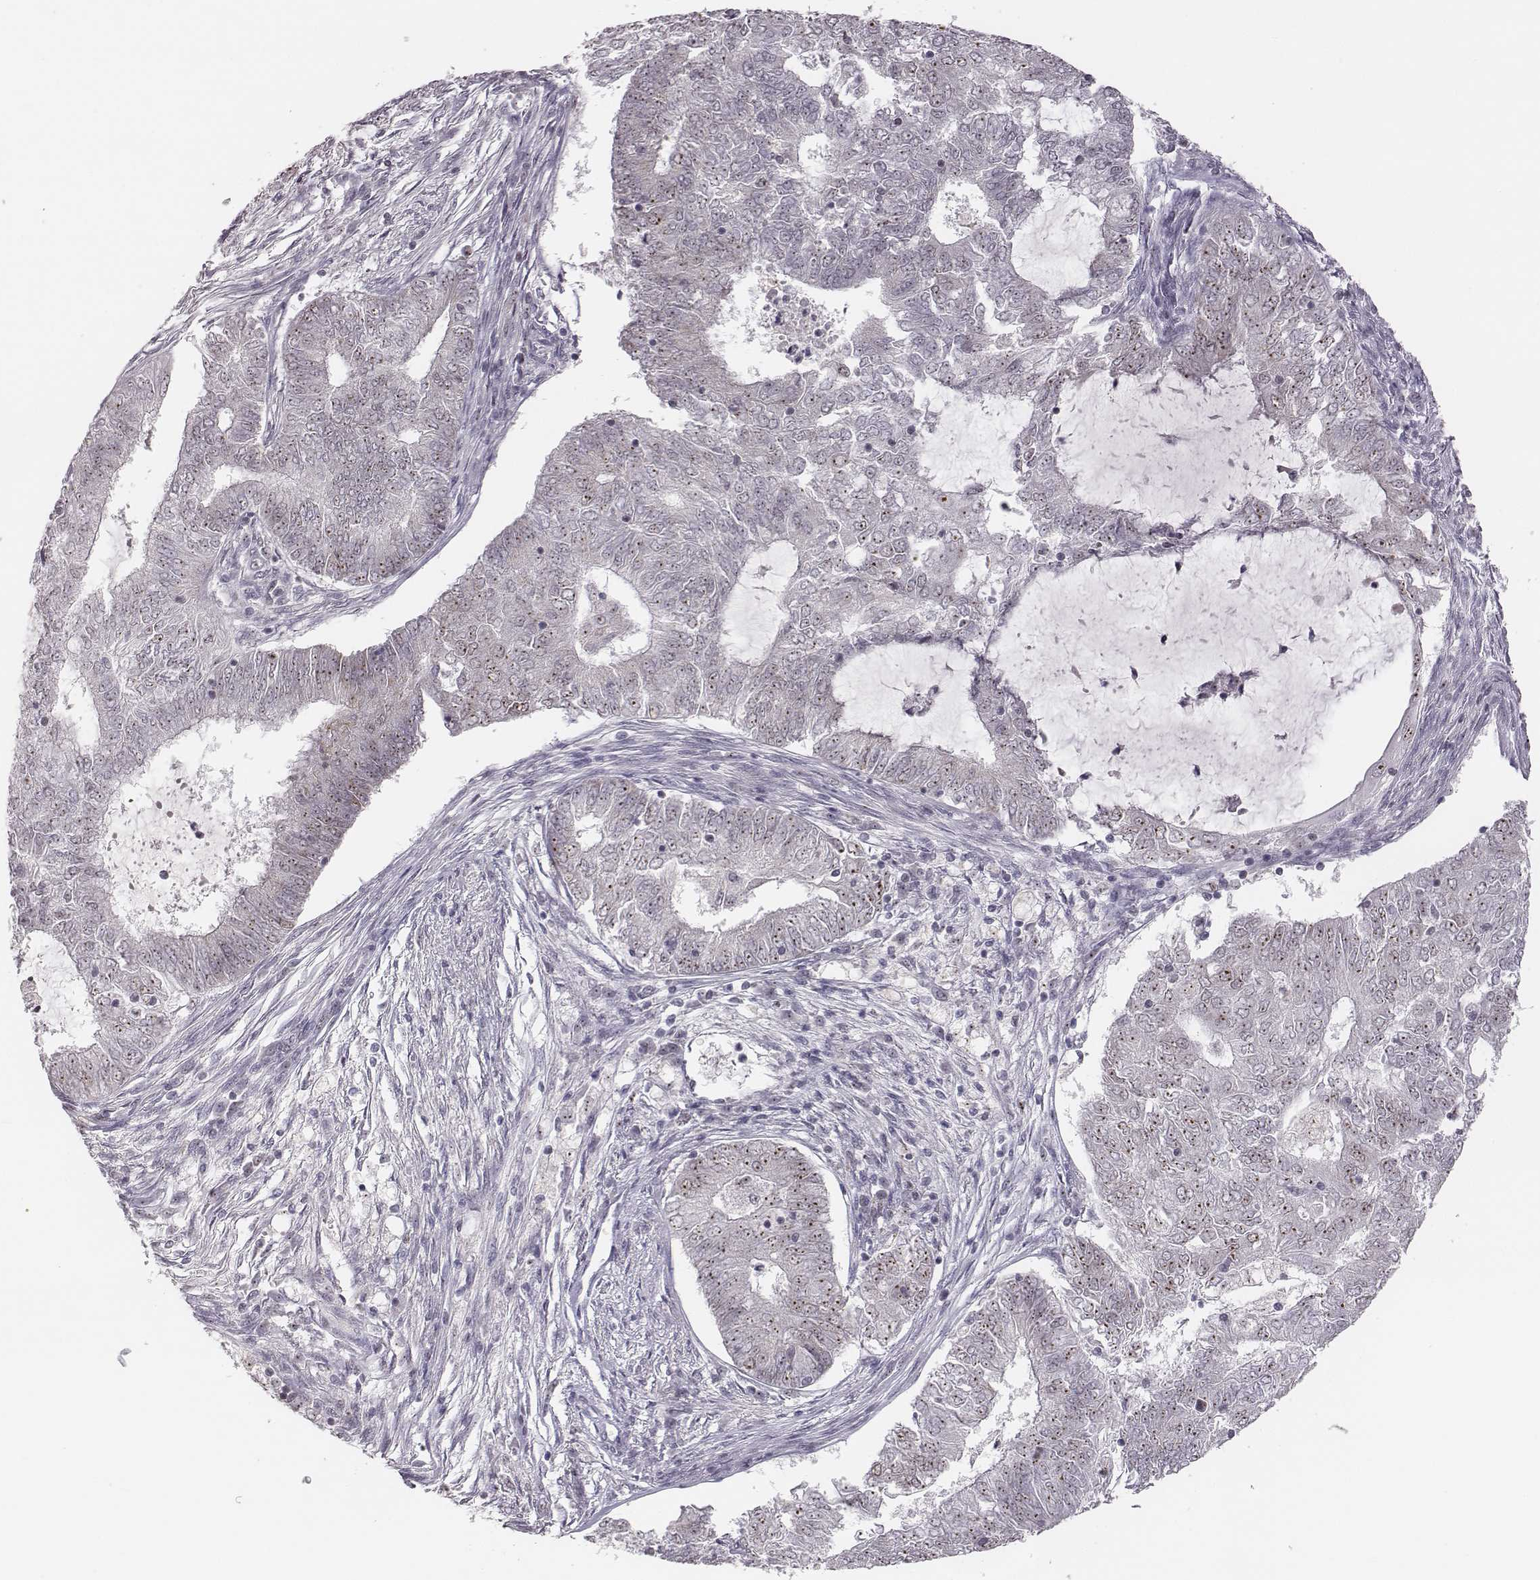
{"staining": {"intensity": "strong", "quantity": "25%-75%", "location": "nuclear"}, "tissue": "endometrial cancer", "cell_type": "Tumor cells", "image_type": "cancer", "snomed": [{"axis": "morphology", "description": "Adenocarcinoma, NOS"}, {"axis": "topography", "description": "Endometrium"}], "caption": "Approximately 25%-75% of tumor cells in adenocarcinoma (endometrial) demonstrate strong nuclear protein staining as visualized by brown immunohistochemical staining.", "gene": "NIFK", "patient": {"sex": "female", "age": 62}}